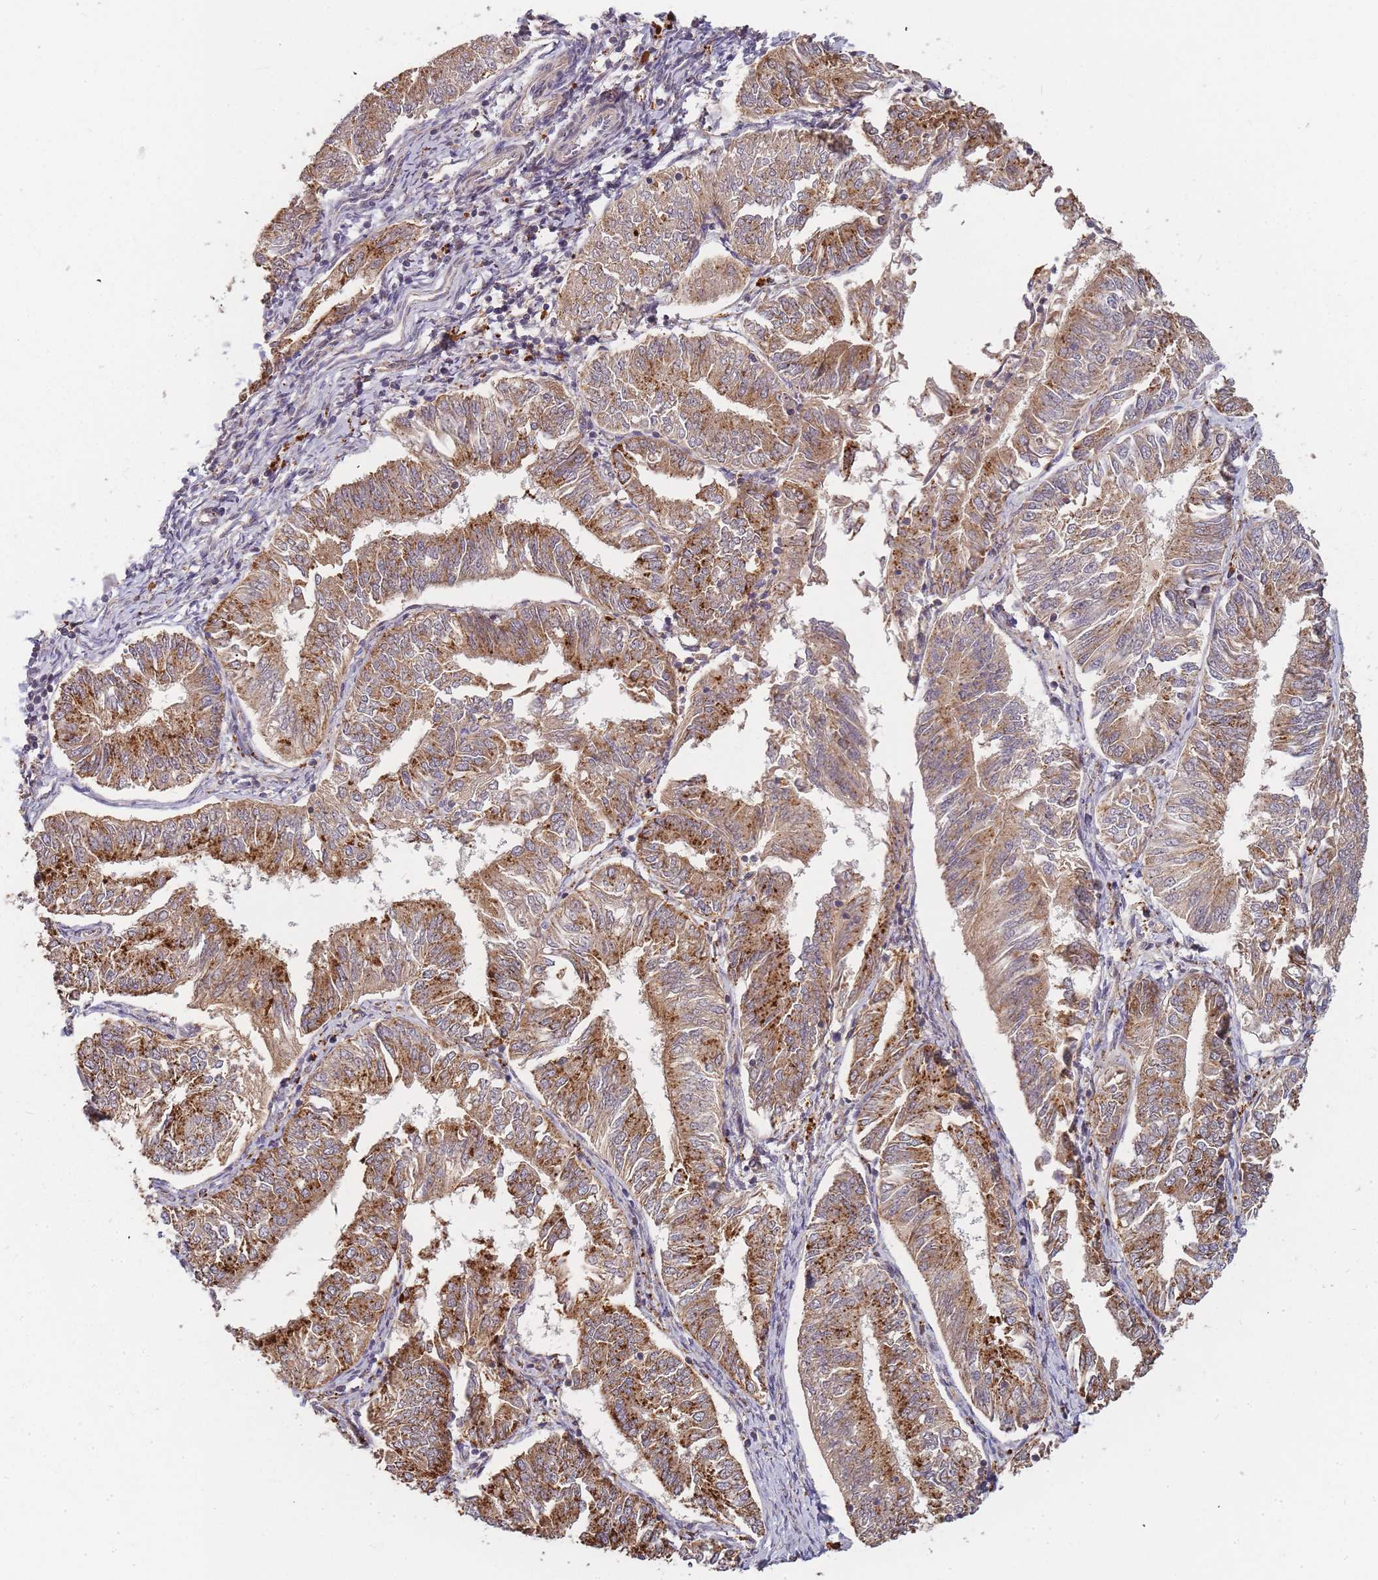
{"staining": {"intensity": "moderate", "quantity": ">75%", "location": "cytoplasmic/membranous"}, "tissue": "endometrial cancer", "cell_type": "Tumor cells", "image_type": "cancer", "snomed": [{"axis": "morphology", "description": "Adenocarcinoma, NOS"}, {"axis": "topography", "description": "Endometrium"}], "caption": "Immunohistochemistry image of neoplastic tissue: adenocarcinoma (endometrial) stained using immunohistochemistry (IHC) reveals medium levels of moderate protein expression localized specifically in the cytoplasmic/membranous of tumor cells, appearing as a cytoplasmic/membranous brown color.", "gene": "ATG5", "patient": {"sex": "female", "age": 58}}